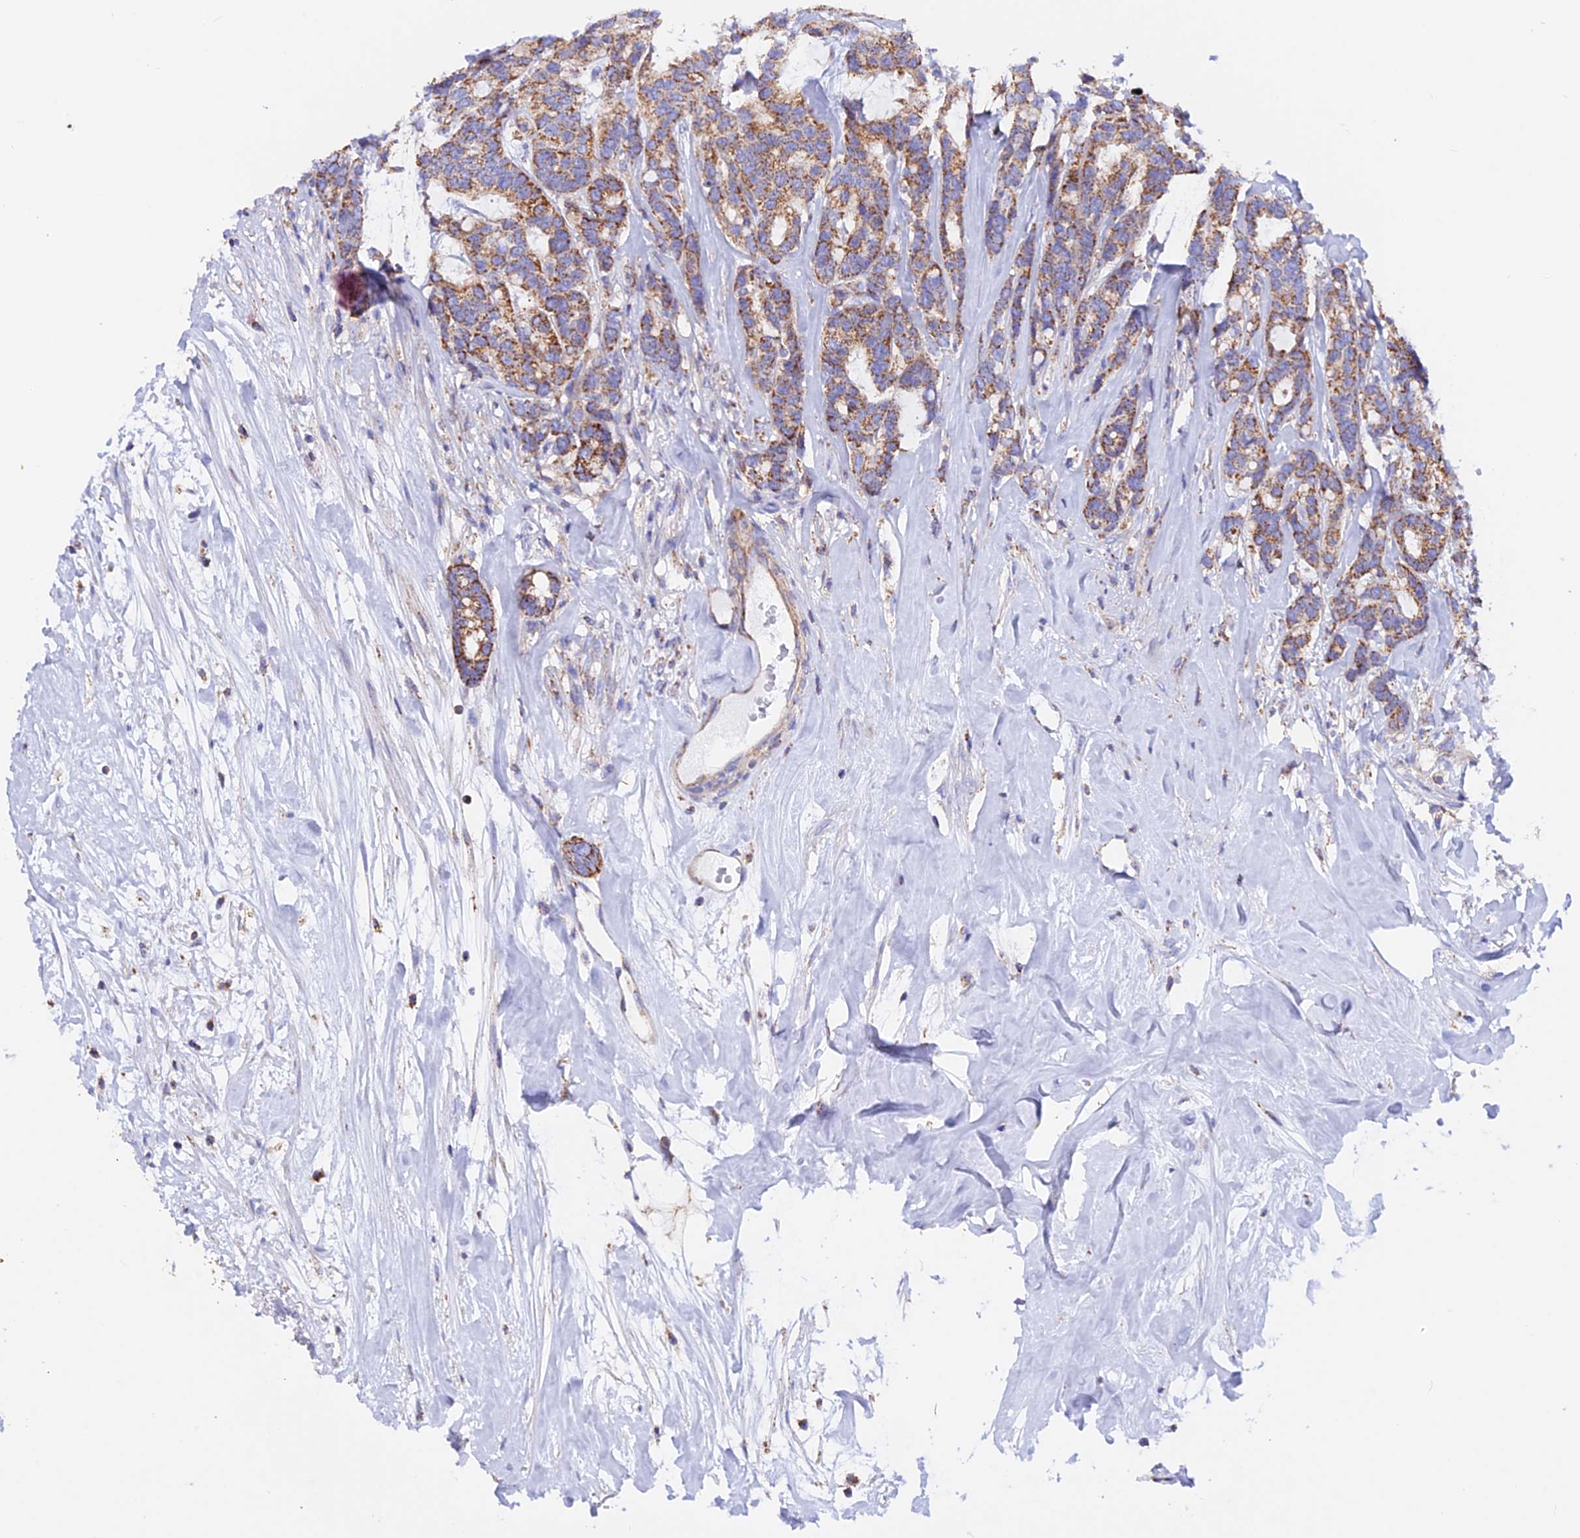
{"staining": {"intensity": "strong", "quantity": ">75%", "location": "cytoplasmic/membranous"}, "tissue": "breast cancer", "cell_type": "Tumor cells", "image_type": "cancer", "snomed": [{"axis": "morphology", "description": "Duct carcinoma"}, {"axis": "topography", "description": "Breast"}], "caption": "IHC of breast intraductal carcinoma displays high levels of strong cytoplasmic/membranous expression in approximately >75% of tumor cells.", "gene": "GCDH", "patient": {"sex": "female", "age": 87}}